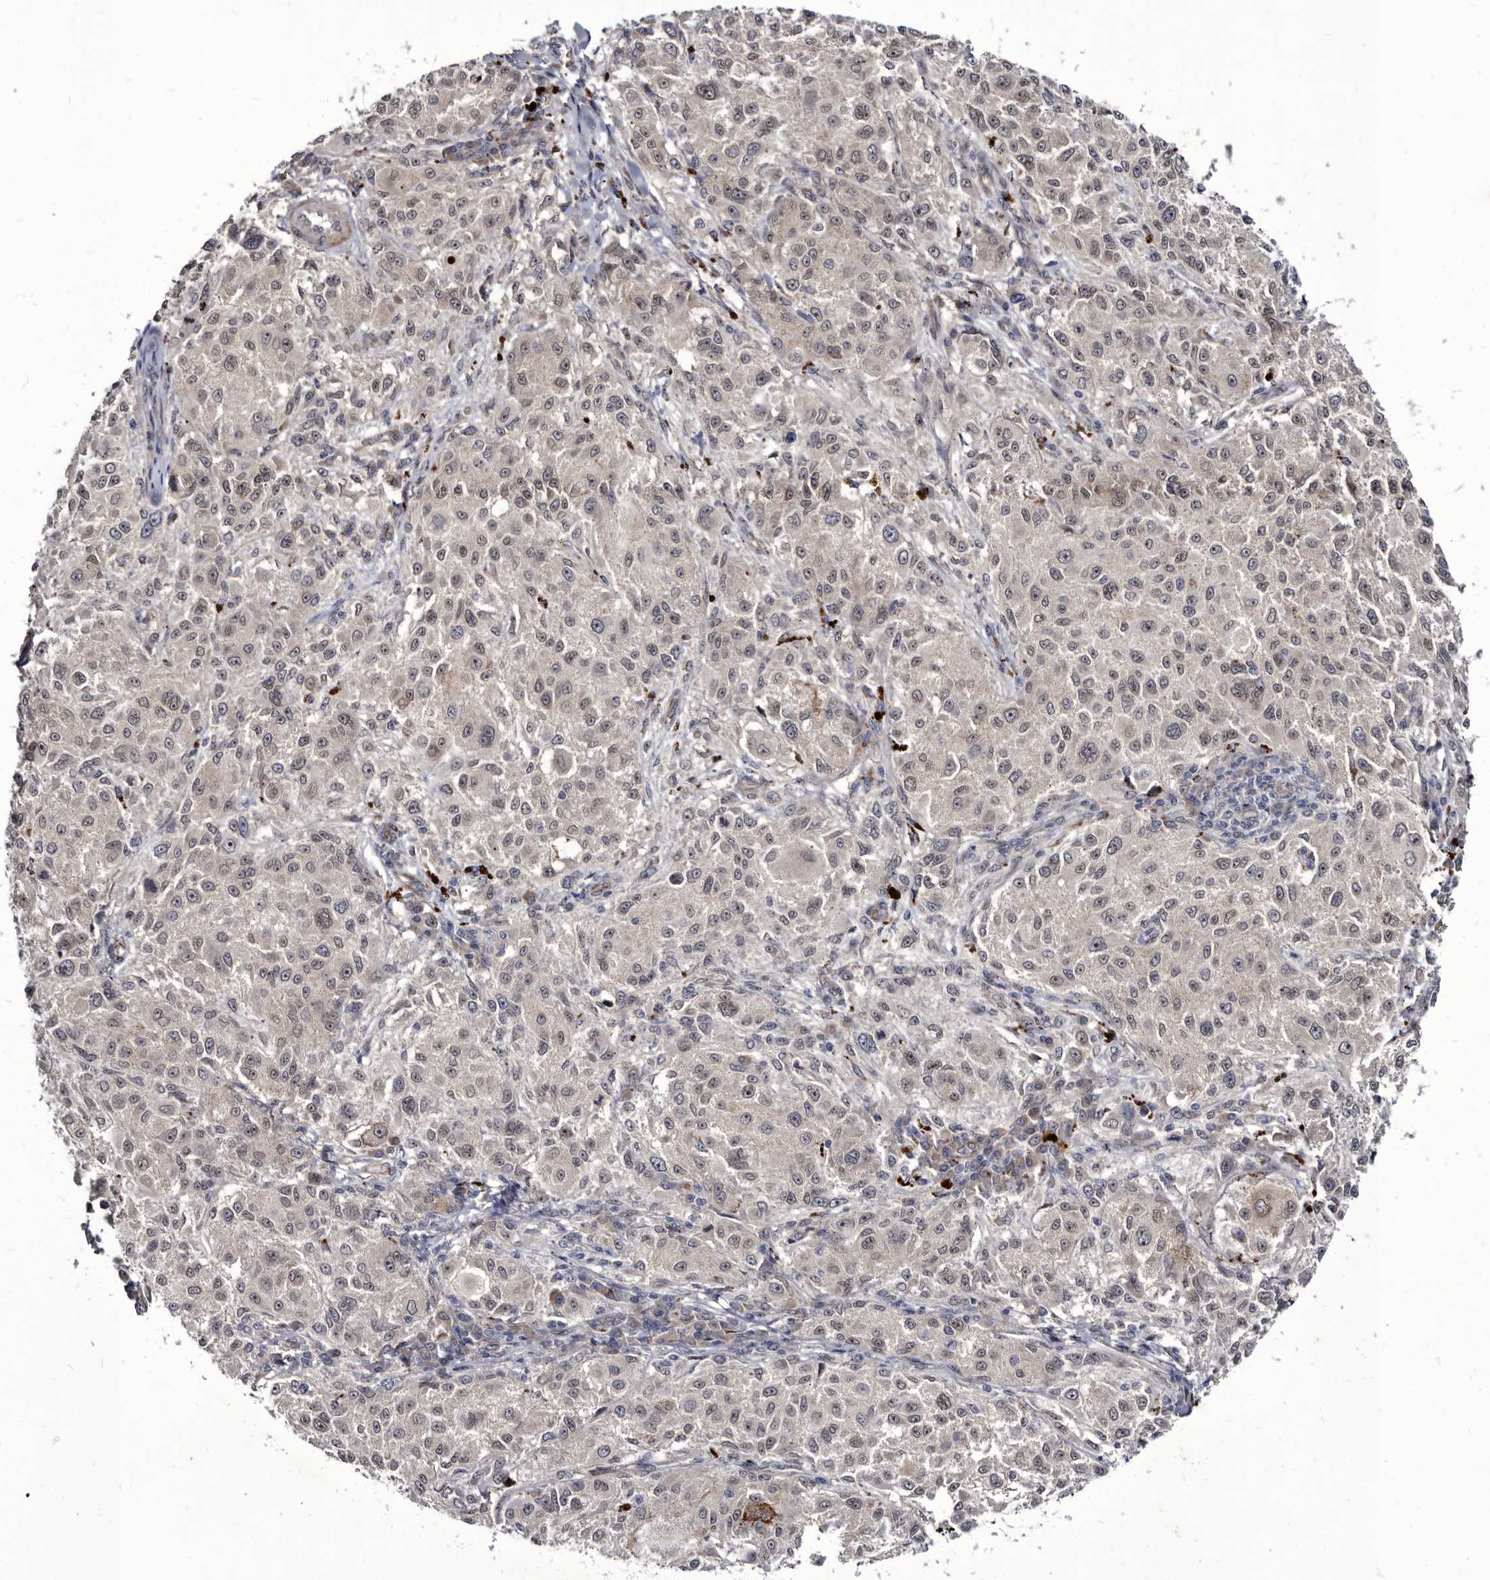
{"staining": {"intensity": "weak", "quantity": "<25%", "location": "nuclear"}, "tissue": "melanoma", "cell_type": "Tumor cells", "image_type": "cancer", "snomed": [{"axis": "morphology", "description": "Necrosis, NOS"}, {"axis": "morphology", "description": "Malignant melanoma, NOS"}, {"axis": "topography", "description": "Skin"}], "caption": "Image shows no significant protein expression in tumor cells of melanoma.", "gene": "PROM1", "patient": {"sex": "female", "age": 87}}